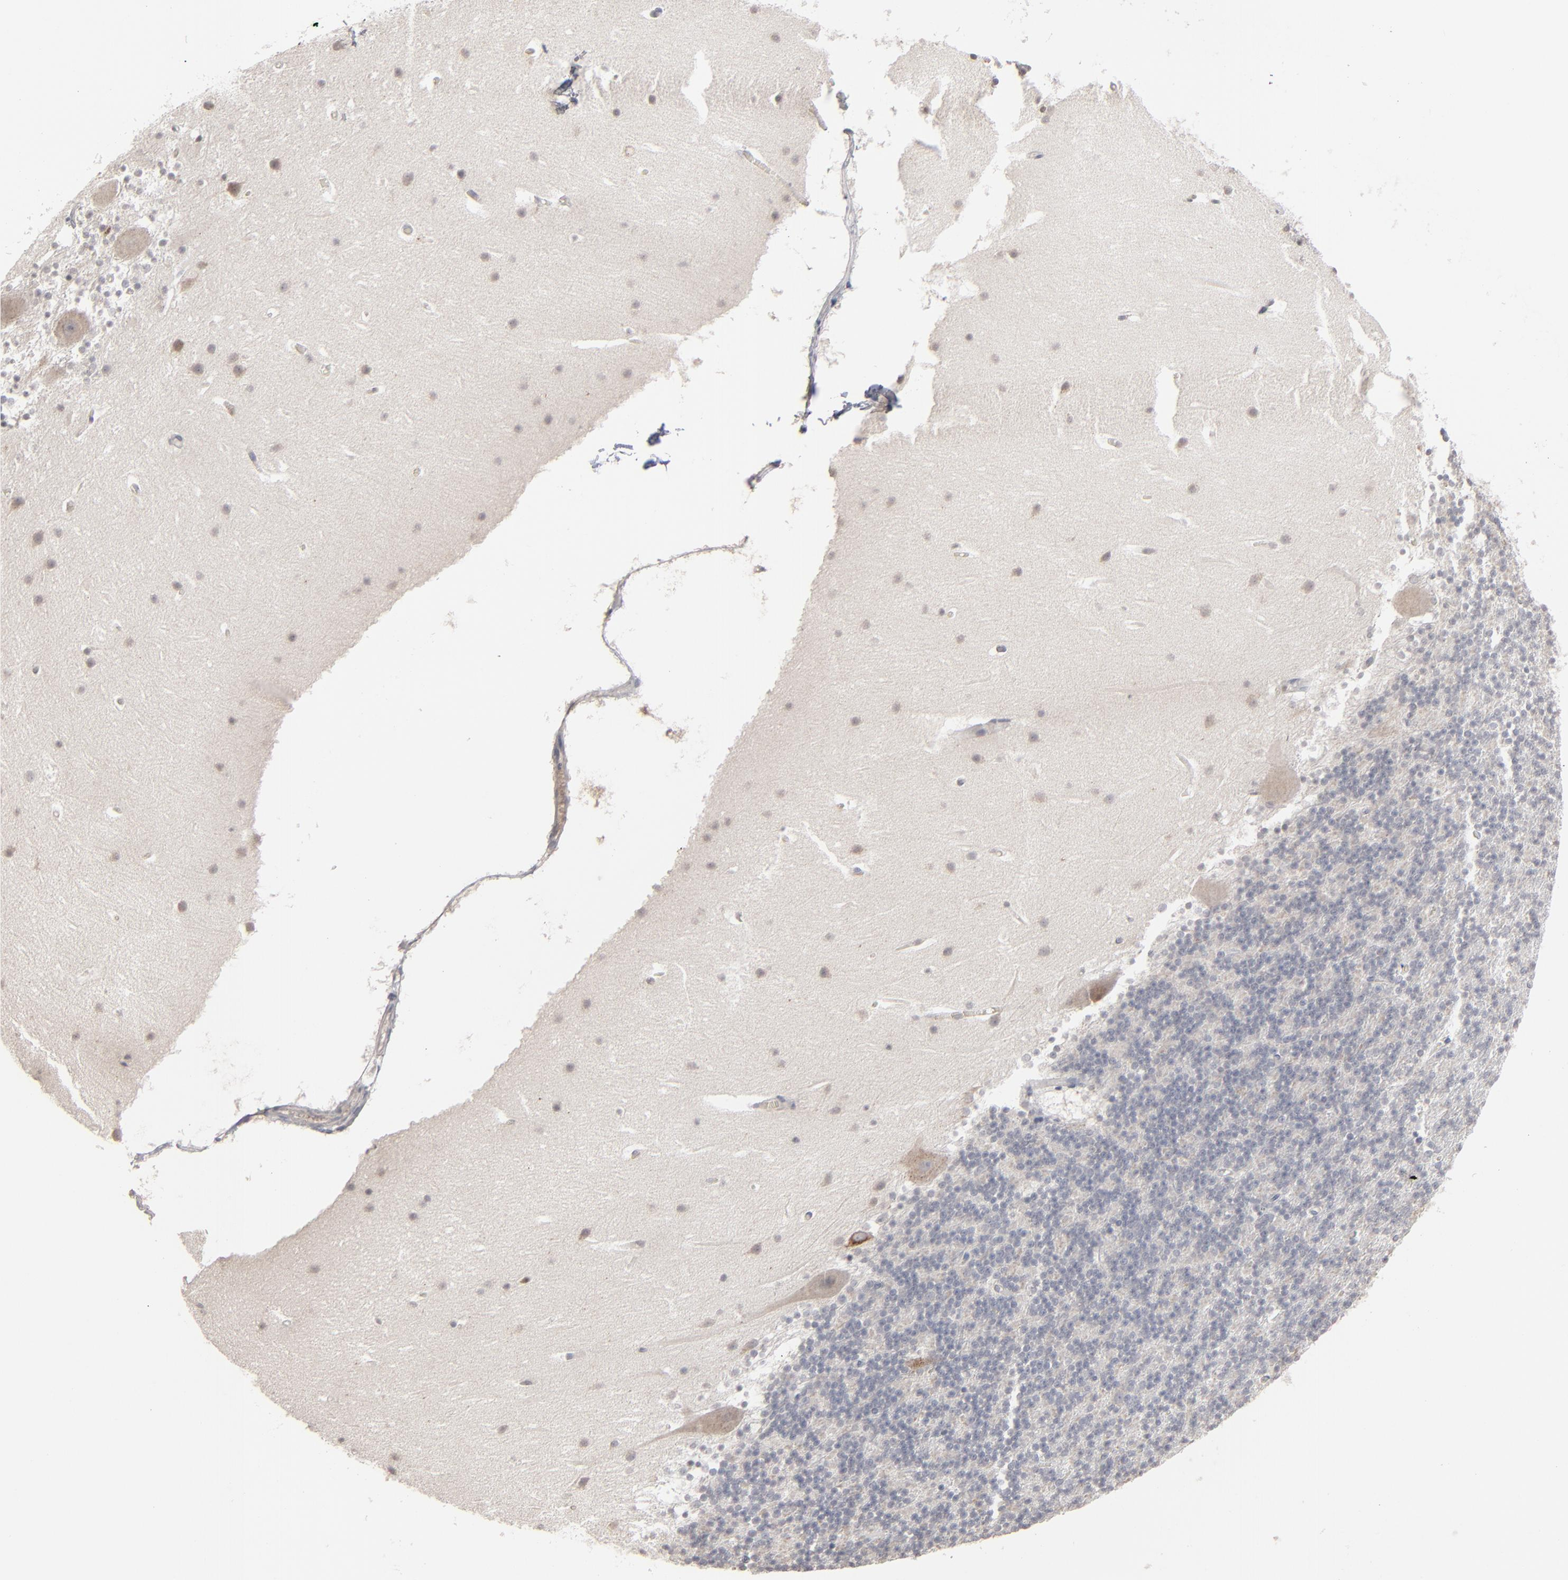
{"staining": {"intensity": "negative", "quantity": "none", "location": "none"}, "tissue": "cerebellum", "cell_type": "Cells in granular layer", "image_type": "normal", "snomed": [{"axis": "morphology", "description": "Normal tissue, NOS"}, {"axis": "topography", "description": "Cerebellum"}], "caption": "An immunohistochemistry histopathology image of benign cerebellum is shown. There is no staining in cells in granular layer of cerebellum.", "gene": "STAT4", "patient": {"sex": "male", "age": 45}}